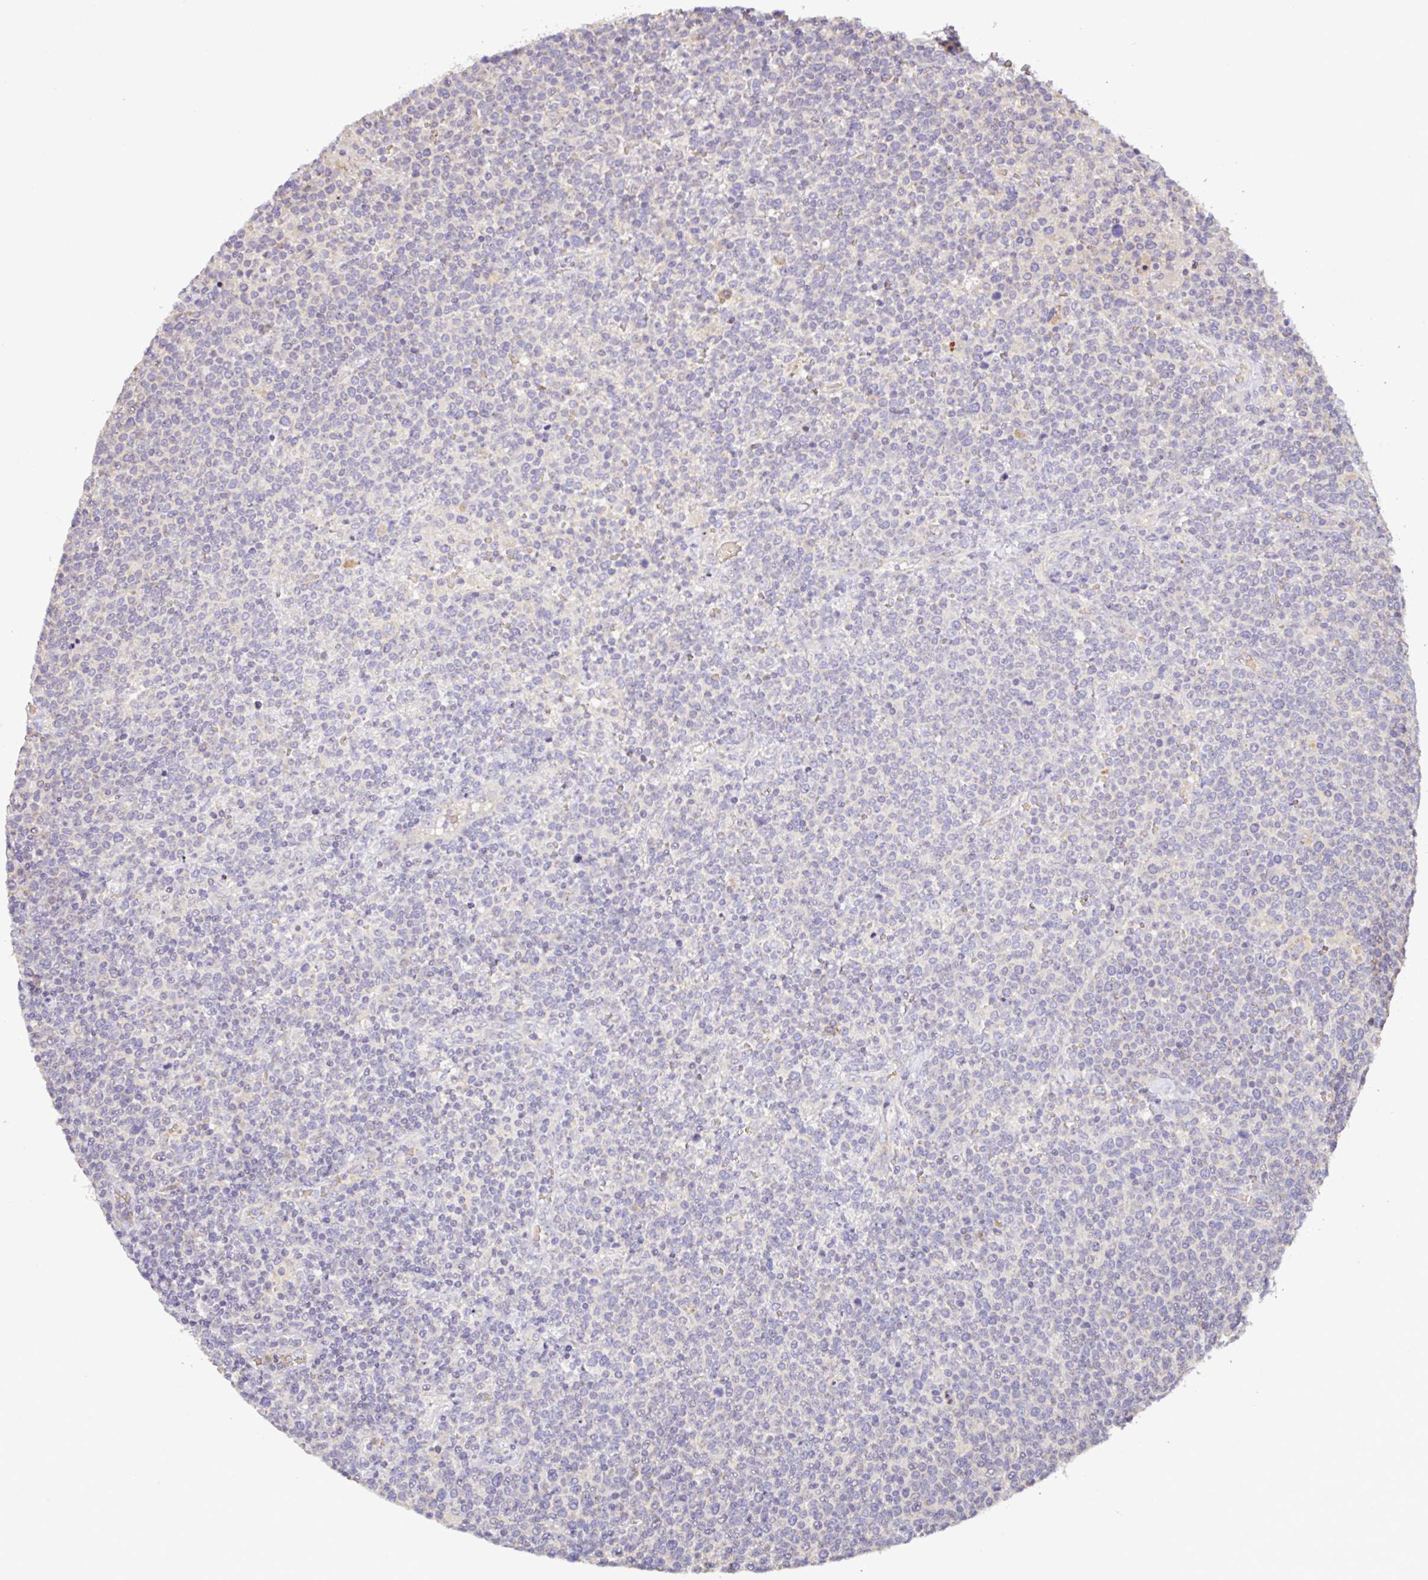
{"staining": {"intensity": "negative", "quantity": "none", "location": "none"}, "tissue": "lymphoma", "cell_type": "Tumor cells", "image_type": "cancer", "snomed": [{"axis": "morphology", "description": "Malignant lymphoma, non-Hodgkin's type, High grade"}, {"axis": "topography", "description": "Lymph node"}], "caption": "Lymphoma was stained to show a protein in brown. There is no significant expression in tumor cells. Nuclei are stained in blue.", "gene": "C1QTNF9B", "patient": {"sex": "male", "age": 61}}